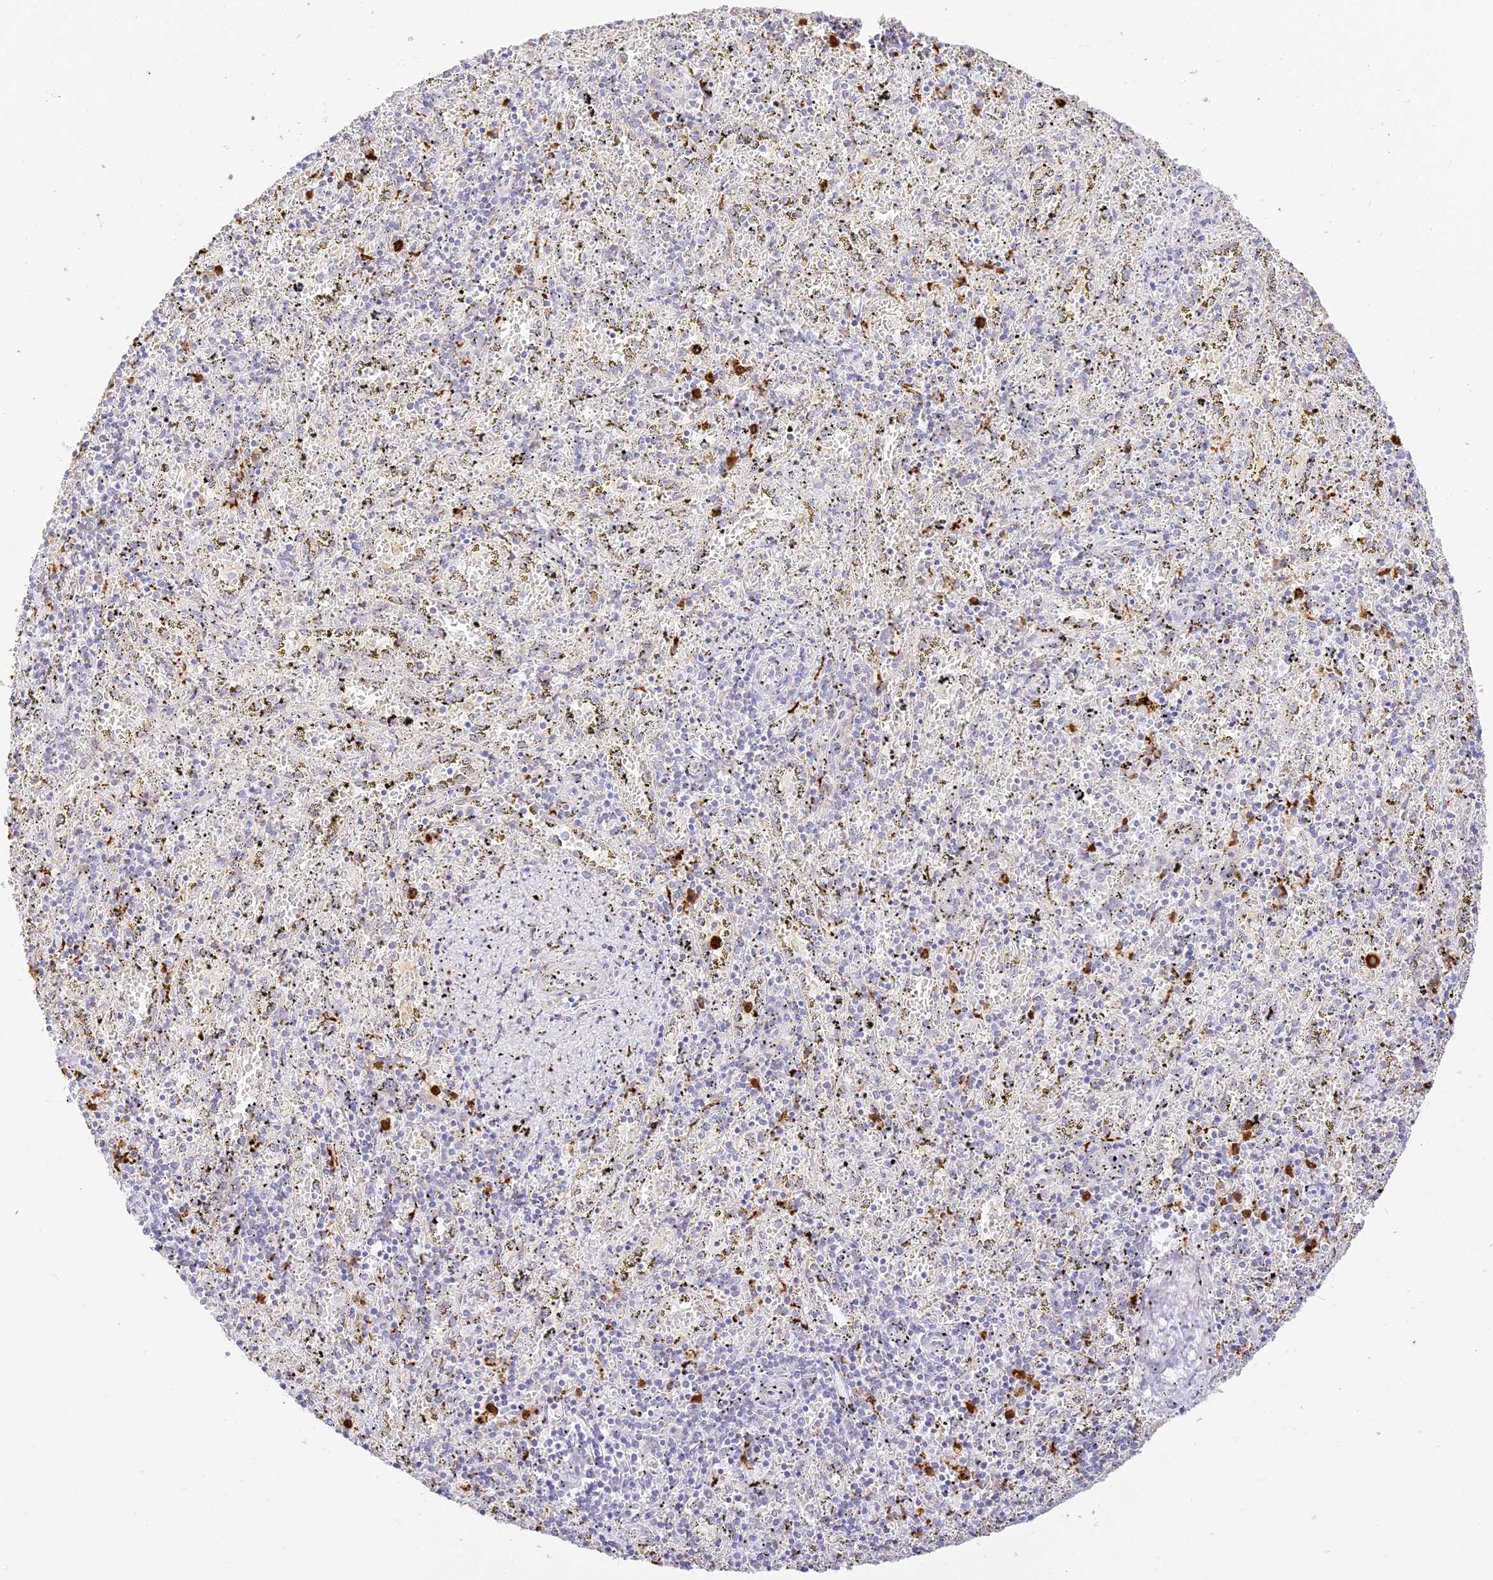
{"staining": {"intensity": "strong", "quantity": "<25%", "location": "cytoplasmic/membranous"}, "tissue": "spleen", "cell_type": "Cells in red pulp", "image_type": "normal", "snomed": [{"axis": "morphology", "description": "Normal tissue, NOS"}, {"axis": "topography", "description": "Spleen"}], "caption": "A photomicrograph showing strong cytoplasmic/membranous expression in about <25% of cells in red pulp in normal spleen, as visualized by brown immunohistochemical staining.", "gene": "LRRC15", "patient": {"sex": "male", "age": 11}}